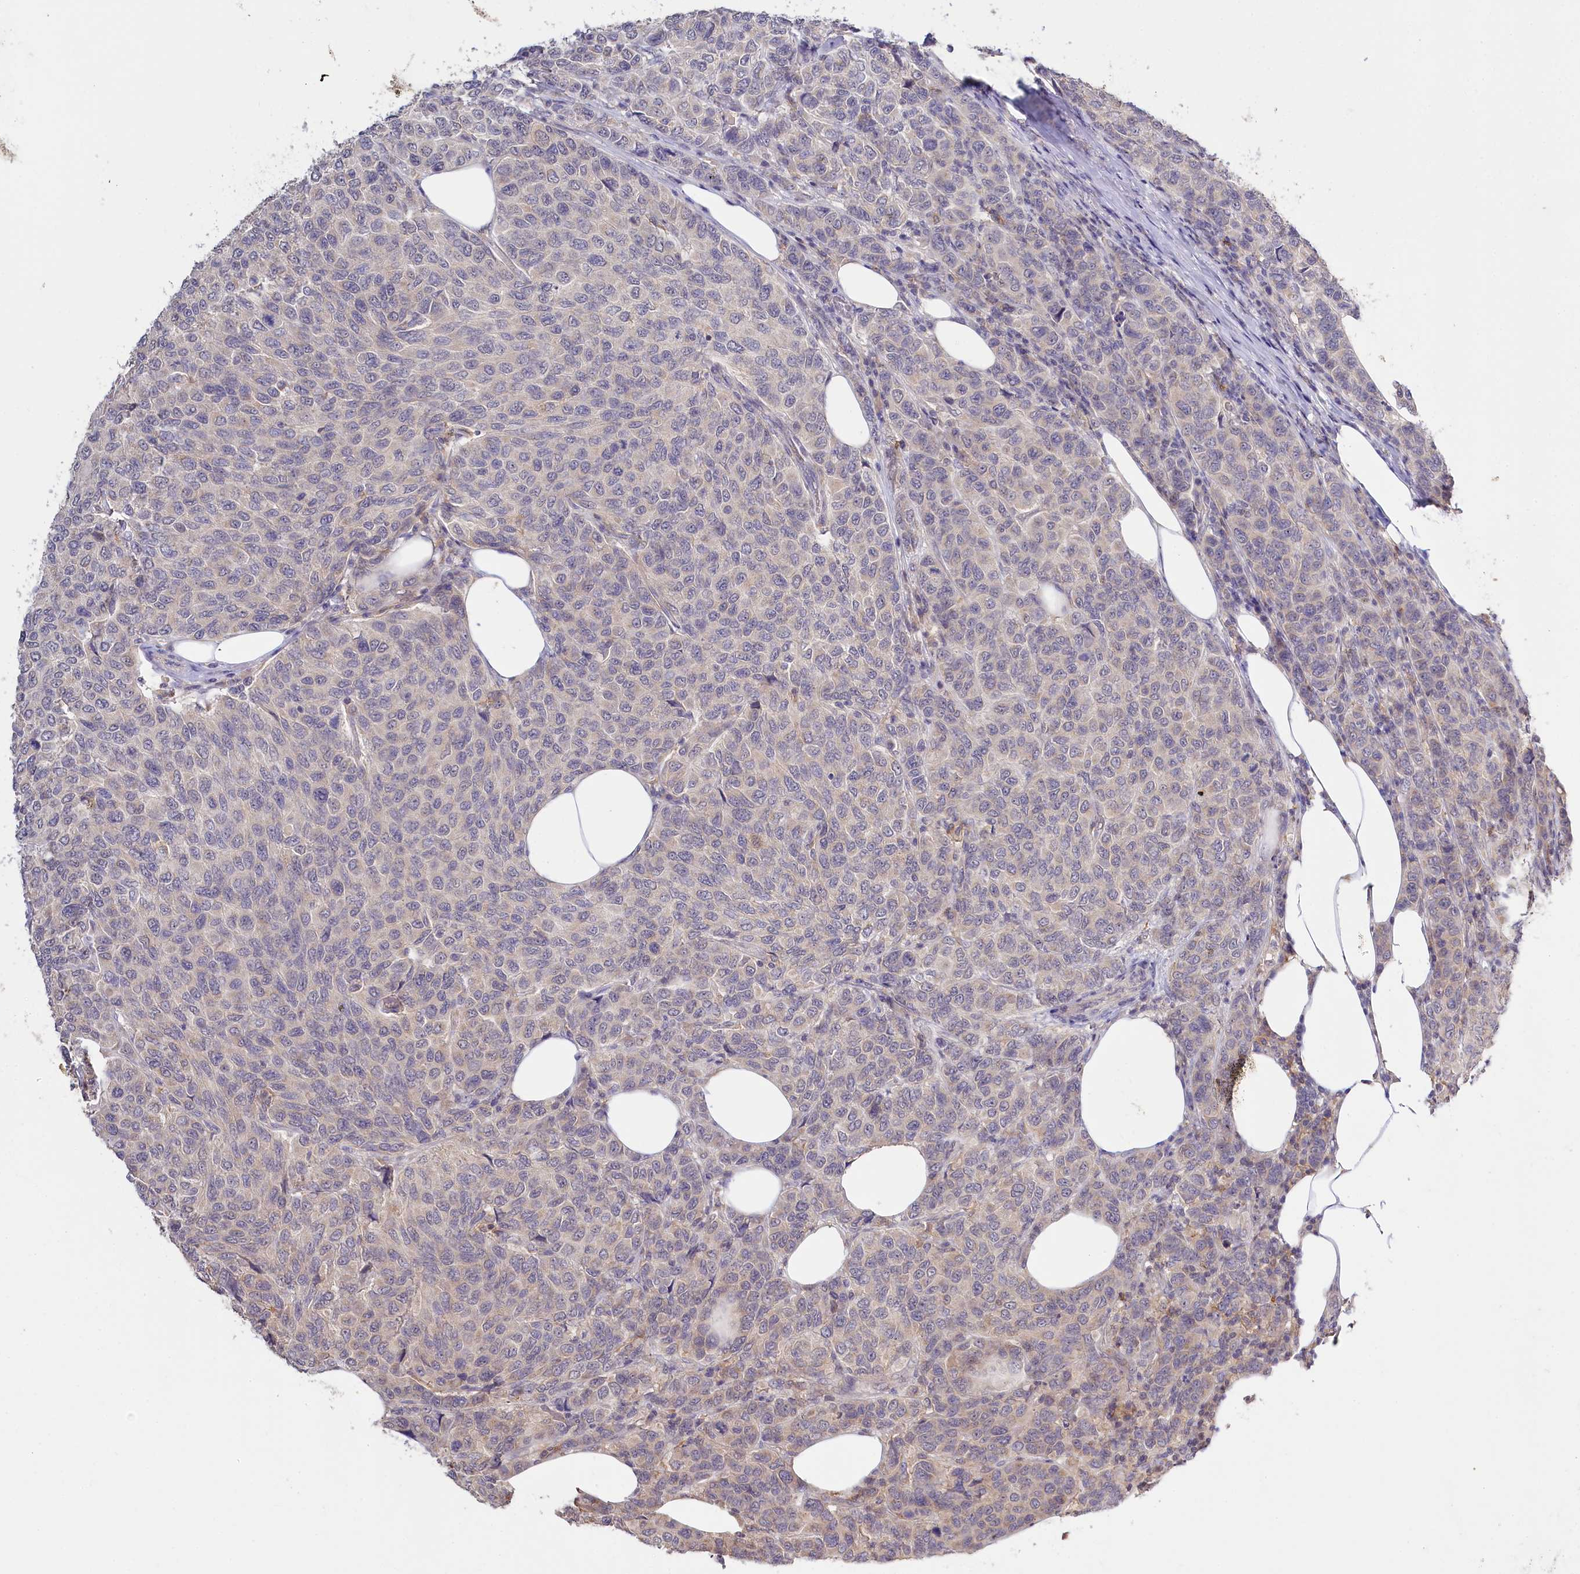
{"staining": {"intensity": "weak", "quantity": "<25%", "location": "cytoplasmic/membranous"}, "tissue": "breast cancer", "cell_type": "Tumor cells", "image_type": "cancer", "snomed": [{"axis": "morphology", "description": "Duct carcinoma"}, {"axis": "topography", "description": "Breast"}], "caption": "Protein analysis of breast cancer (intraductal carcinoma) exhibits no significant positivity in tumor cells.", "gene": "DAPK1", "patient": {"sex": "female", "age": 55}}